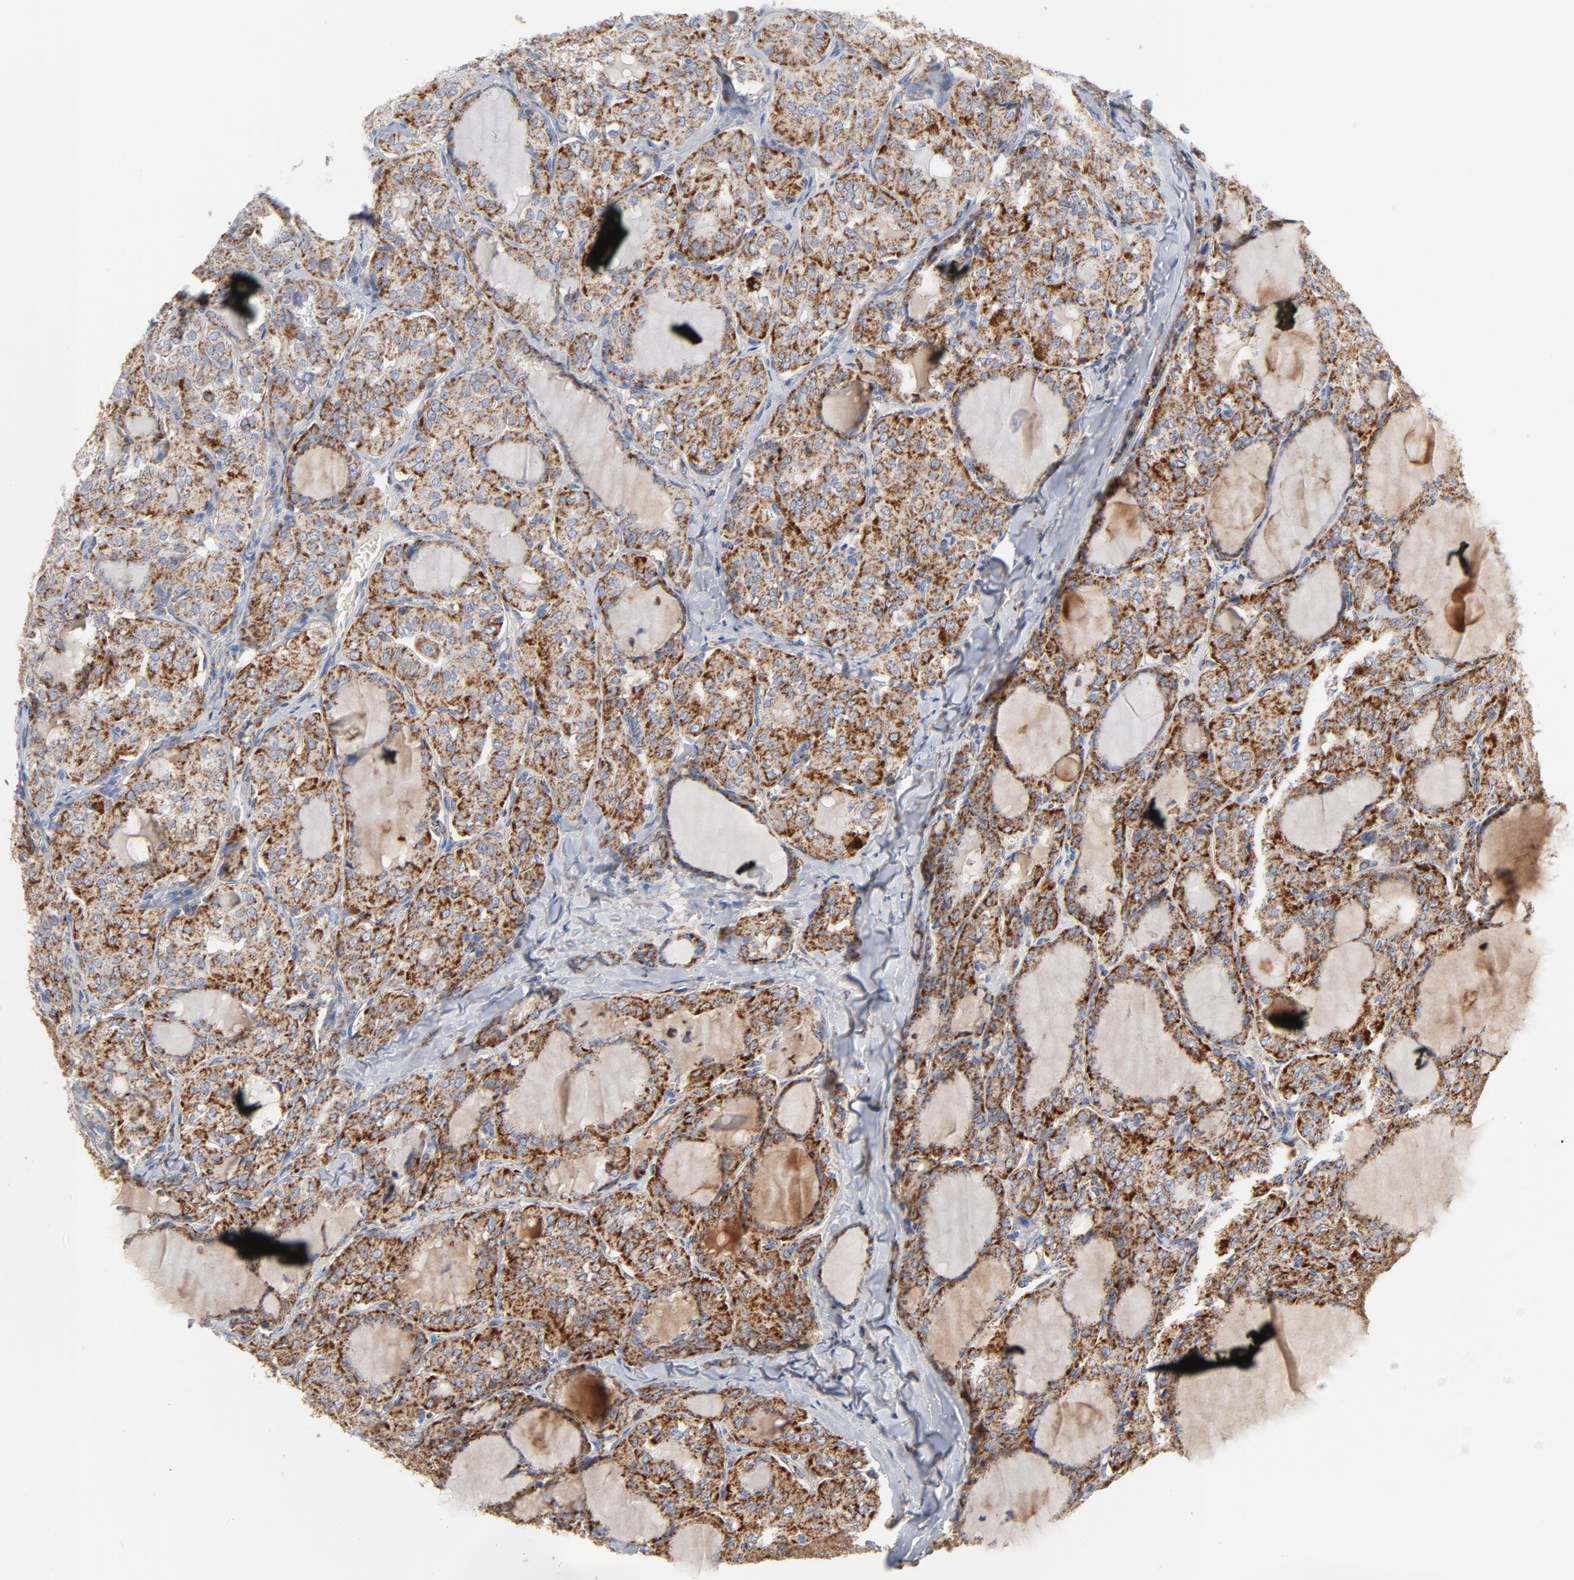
{"staining": {"intensity": "strong", "quantity": ">75%", "location": "cytoplasmic/membranous"}, "tissue": "thyroid cancer", "cell_type": "Tumor cells", "image_type": "cancer", "snomed": [{"axis": "morphology", "description": "Papillary adenocarcinoma, NOS"}, {"axis": "topography", "description": "Thyroid gland"}], "caption": "IHC (DAB) staining of thyroid papillary adenocarcinoma displays strong cytoplasmic/membranous protein expression in approximately >75% of tumor cells.", "gene": "DIABLO", "patient": {"sex": "male", "age": 20}}